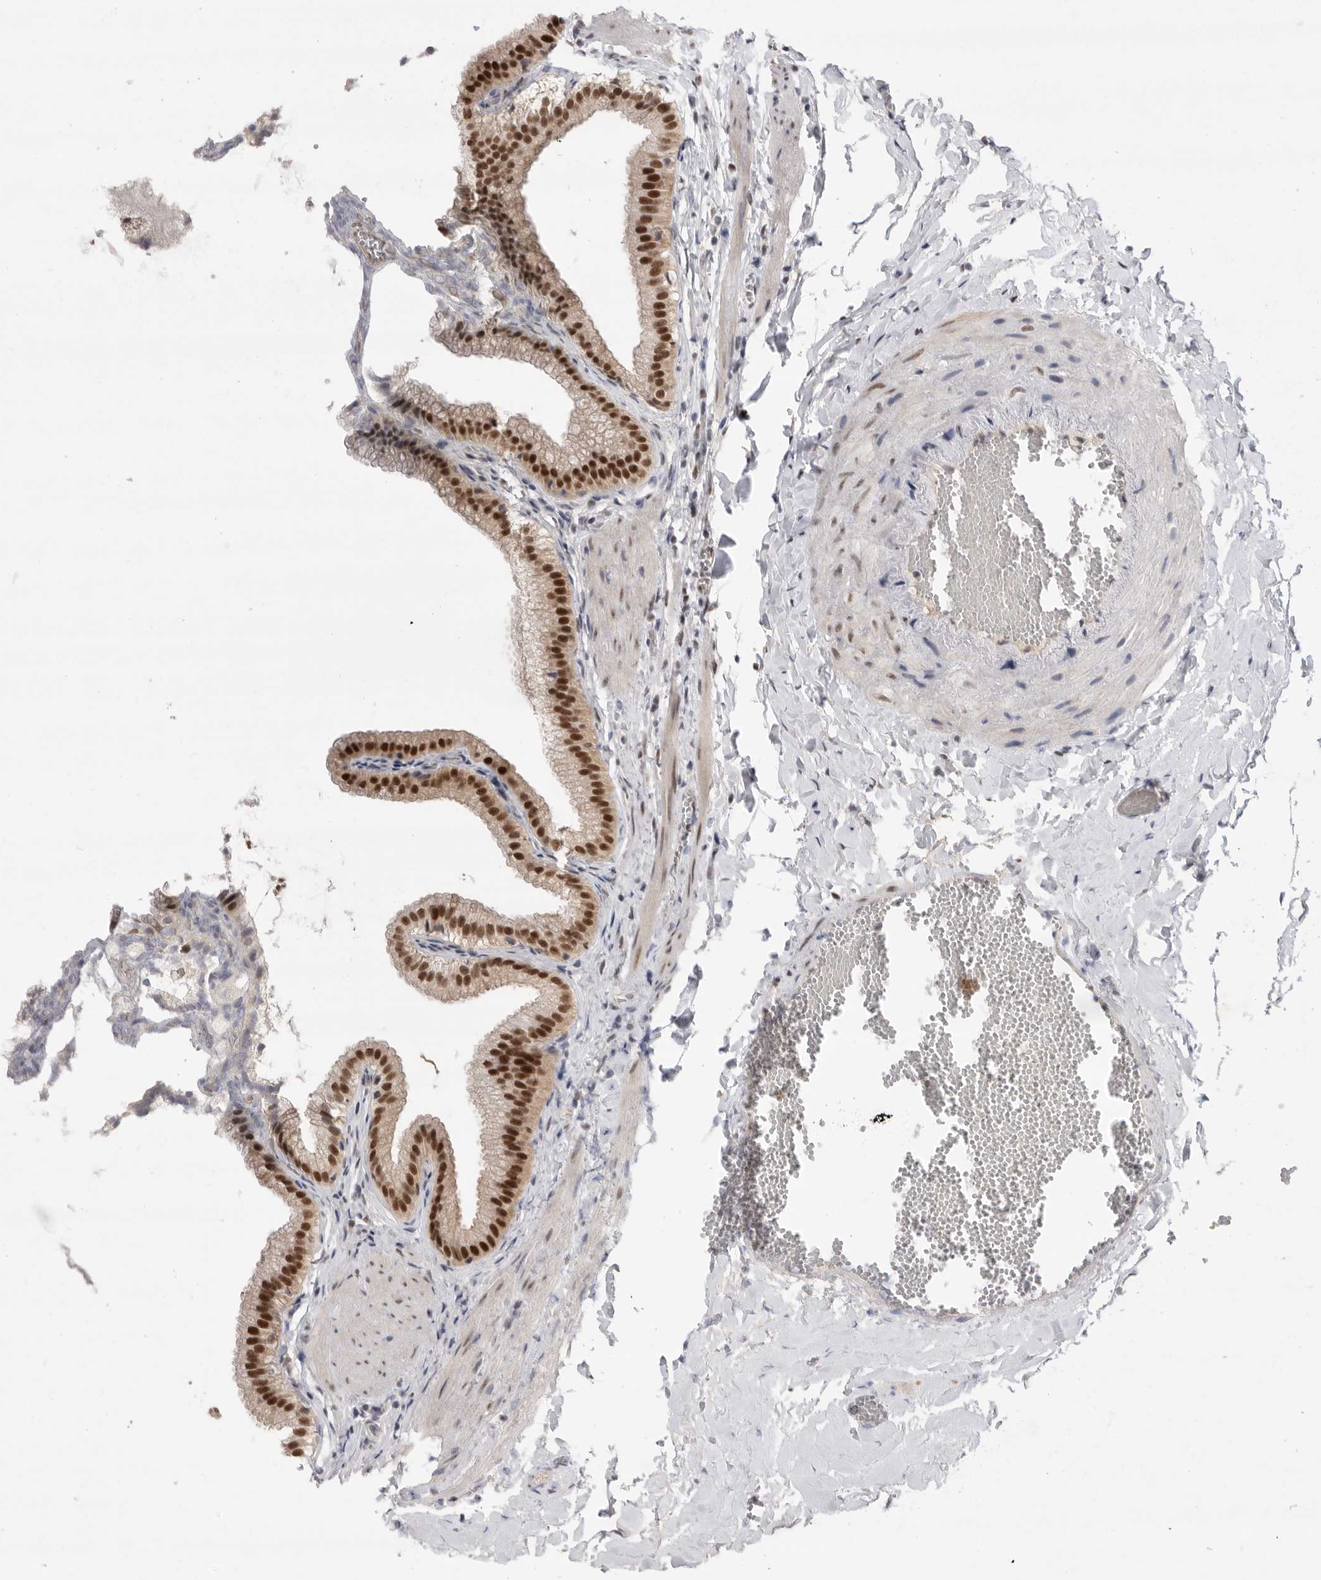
{"staining": {"intensity": "strong", "quantity": ">75%", "location": "nuclear"}, "tissue": "gallbladder", "cell_type": "Glandular cells", "image_type": "normal", "snomed": [{"axis": "morphology", "description": "Normal tissue, NOS"}, {"axis": "topography", "description": "Gallbladder"}], "caption": "Protein staining of normal gallbladder exhibits strong nuclear positivity in about >75% of glandular cells.", "gene": "ZNF830", "patient": {"sex": "male", "age": 38}}